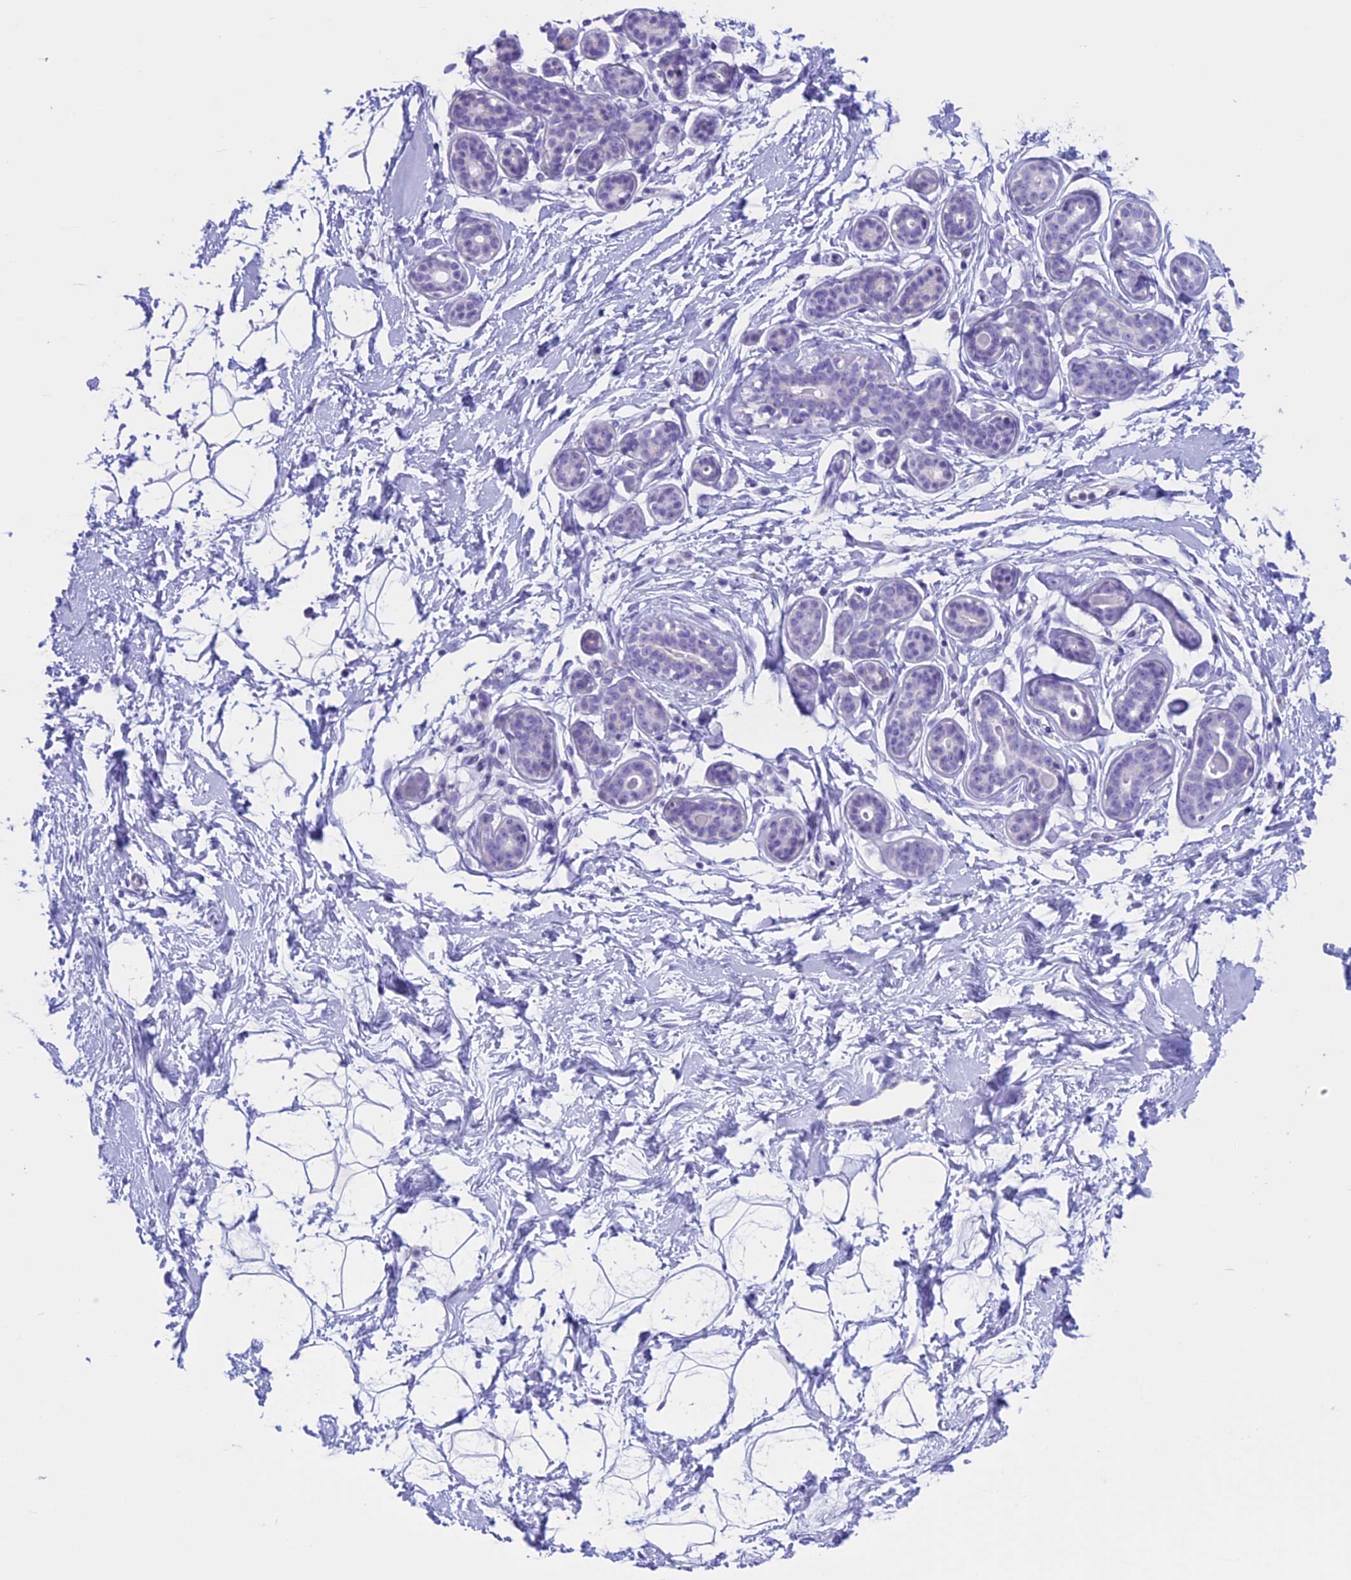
{"staining": {"intensity": "negative", "quantity": "none", "location": "none"}, "tissue": "breast", "cell_type": "Adipocytes", "image_type": "normal", "snomed": [{"axis": "morphology", "description": "Normal tissue, NOS"}, {"axis": "morphology", "description": "Adenoma, NOS"}, {"axis": "topography", "description": "Breast"}], "caption": "High magnification brightfield microscopy of normal breast stained with DAB (brown) and counterstained with hematoxylin (blue): adipocytes show no significant expression.", "gene": "RP1", "patient": {"sex": "female", "age": 23}}